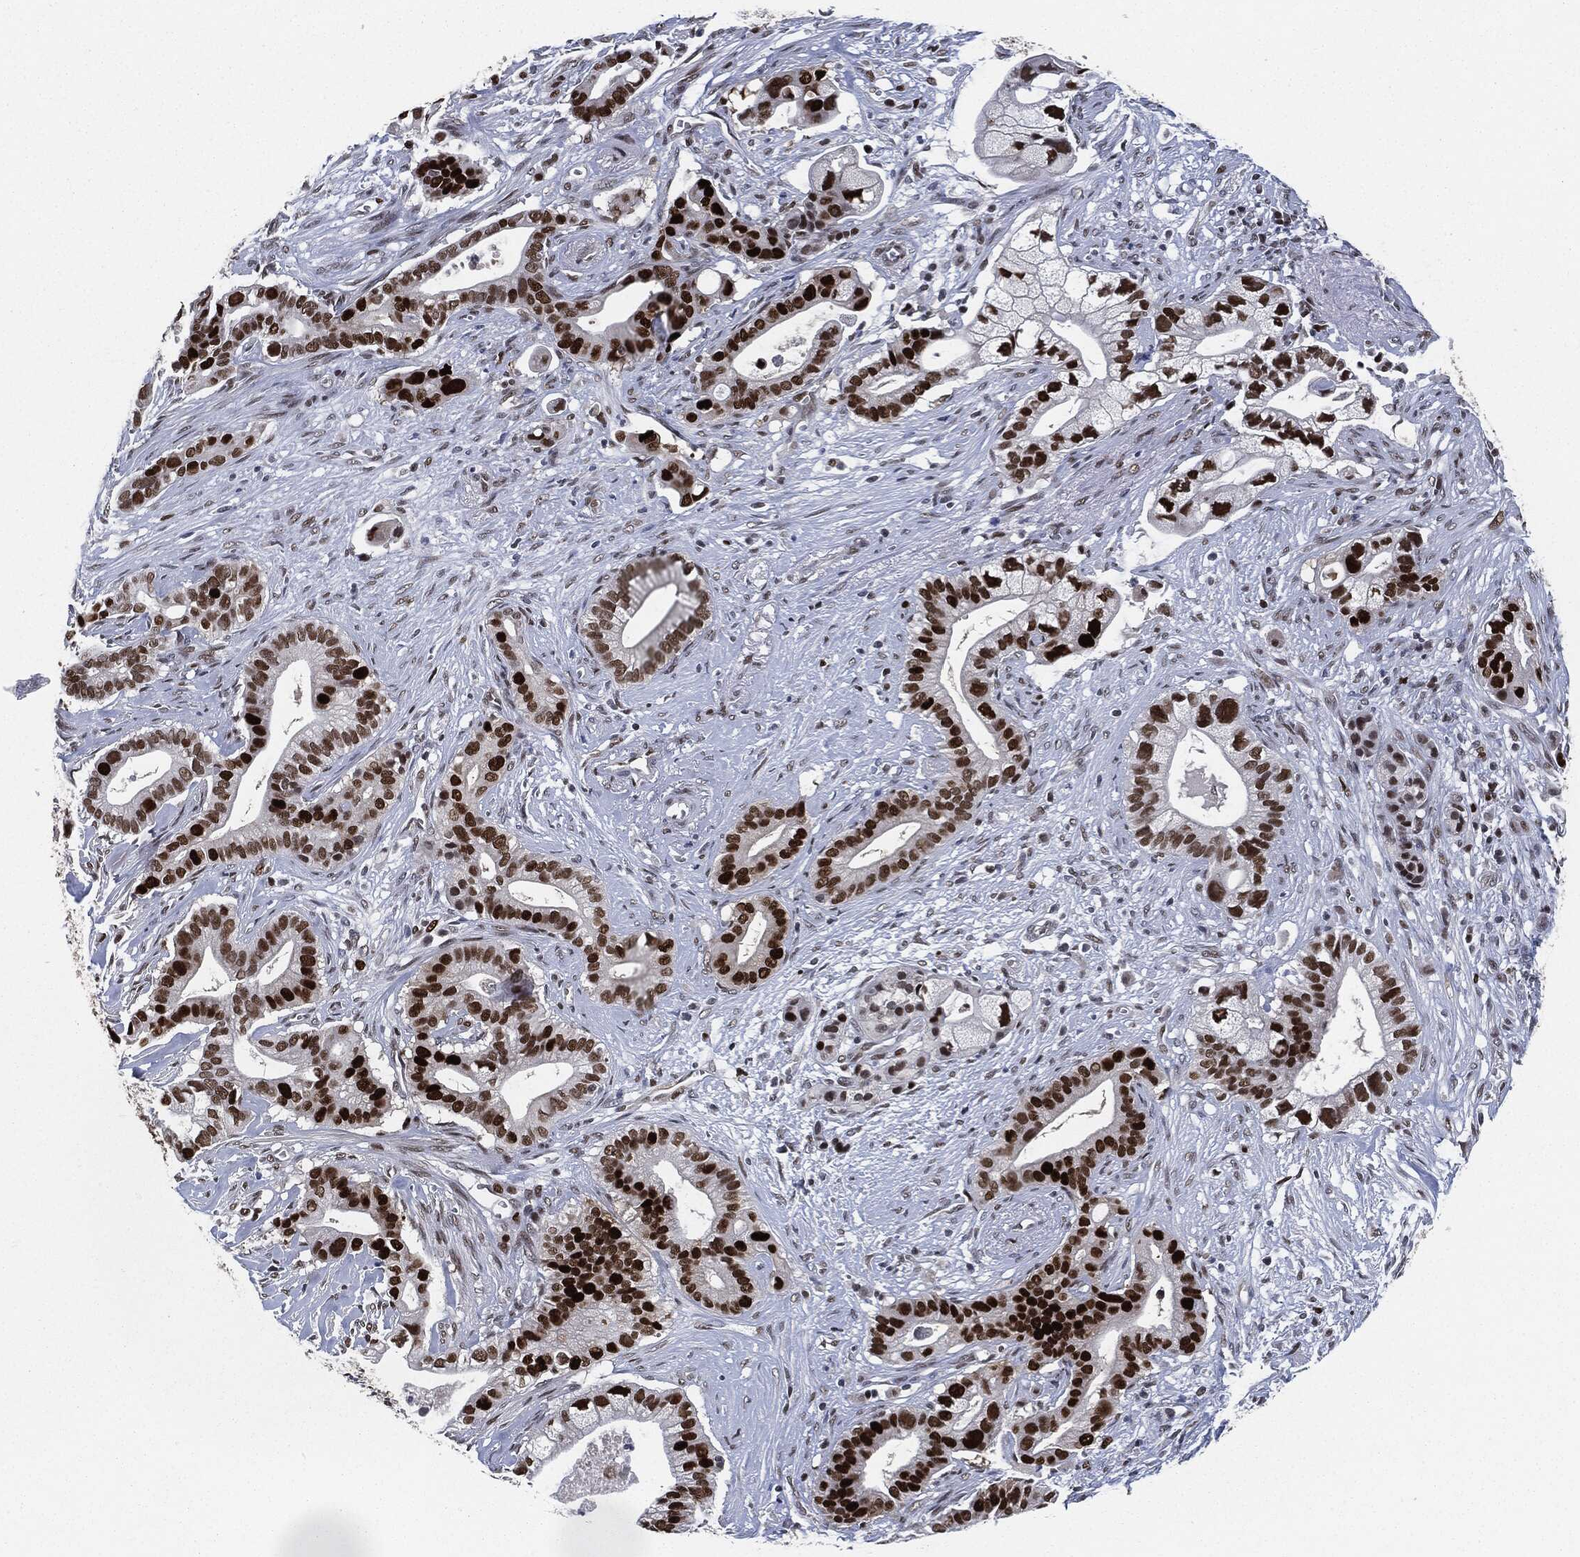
{"staining": {"intensity": "strong", "quantity": ">75%", "location": "nuclear"}, "tissue": "pancreatic cancer", "cell_type": "Tumor cells", "image_type": "cancer", "snomed": [{"axis": "morphology", "description": "Adenocarcinoma, NOS"}, {"axis": "topography", "description": "Pancreas"}], "caption": "Pancreatic cancer (adenocarcinoma) tissue reveals strong nuclear staining in about >75% of tumor cells, visualized by immunohistochemistry. (DAB IHC, brown staining for protein, blue staining for nuclei).", "gene": "PCNA", "patient": {"sex": "male", "age": 61}}